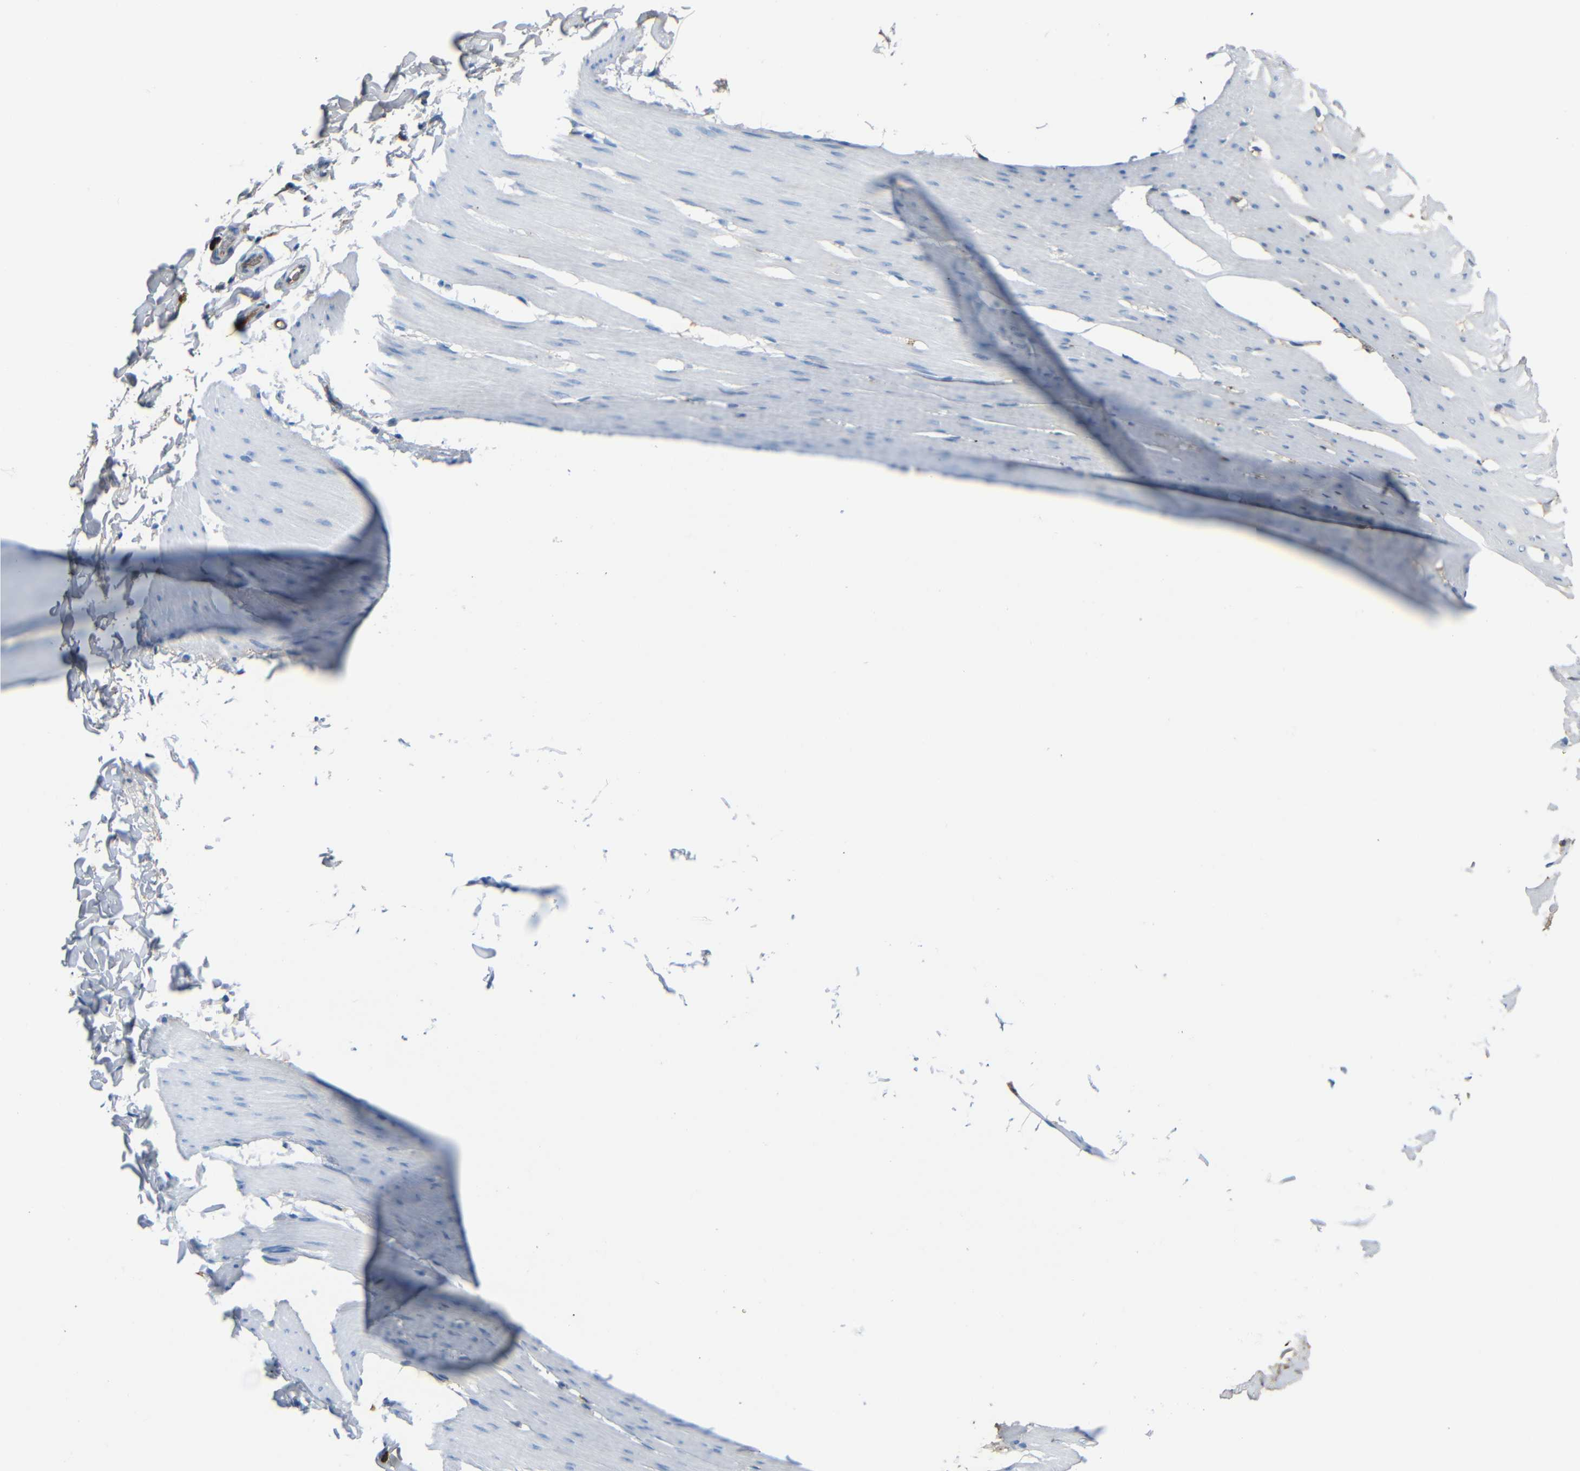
{"staining": {"intensity": "negative", "quantity": "none", "location": "none"}, "tissue": "smooth muscle", "cell_type": "Smooth muscle cells", "image_type": "normal", "snomed": [{"axis": "morphology", "description": "Normal tissue, NOS"}, {"axis": "topography", "description": "Smooth muscle"}, {"axis": "topography", "description": "Colon"}], "caption": "The immunohistochemistry micrograph has no significant positivity in smooth muscle cells of smooth muscle.", "gene": "SERPINA1", "patient": {"sex": "male", "age": 67}}